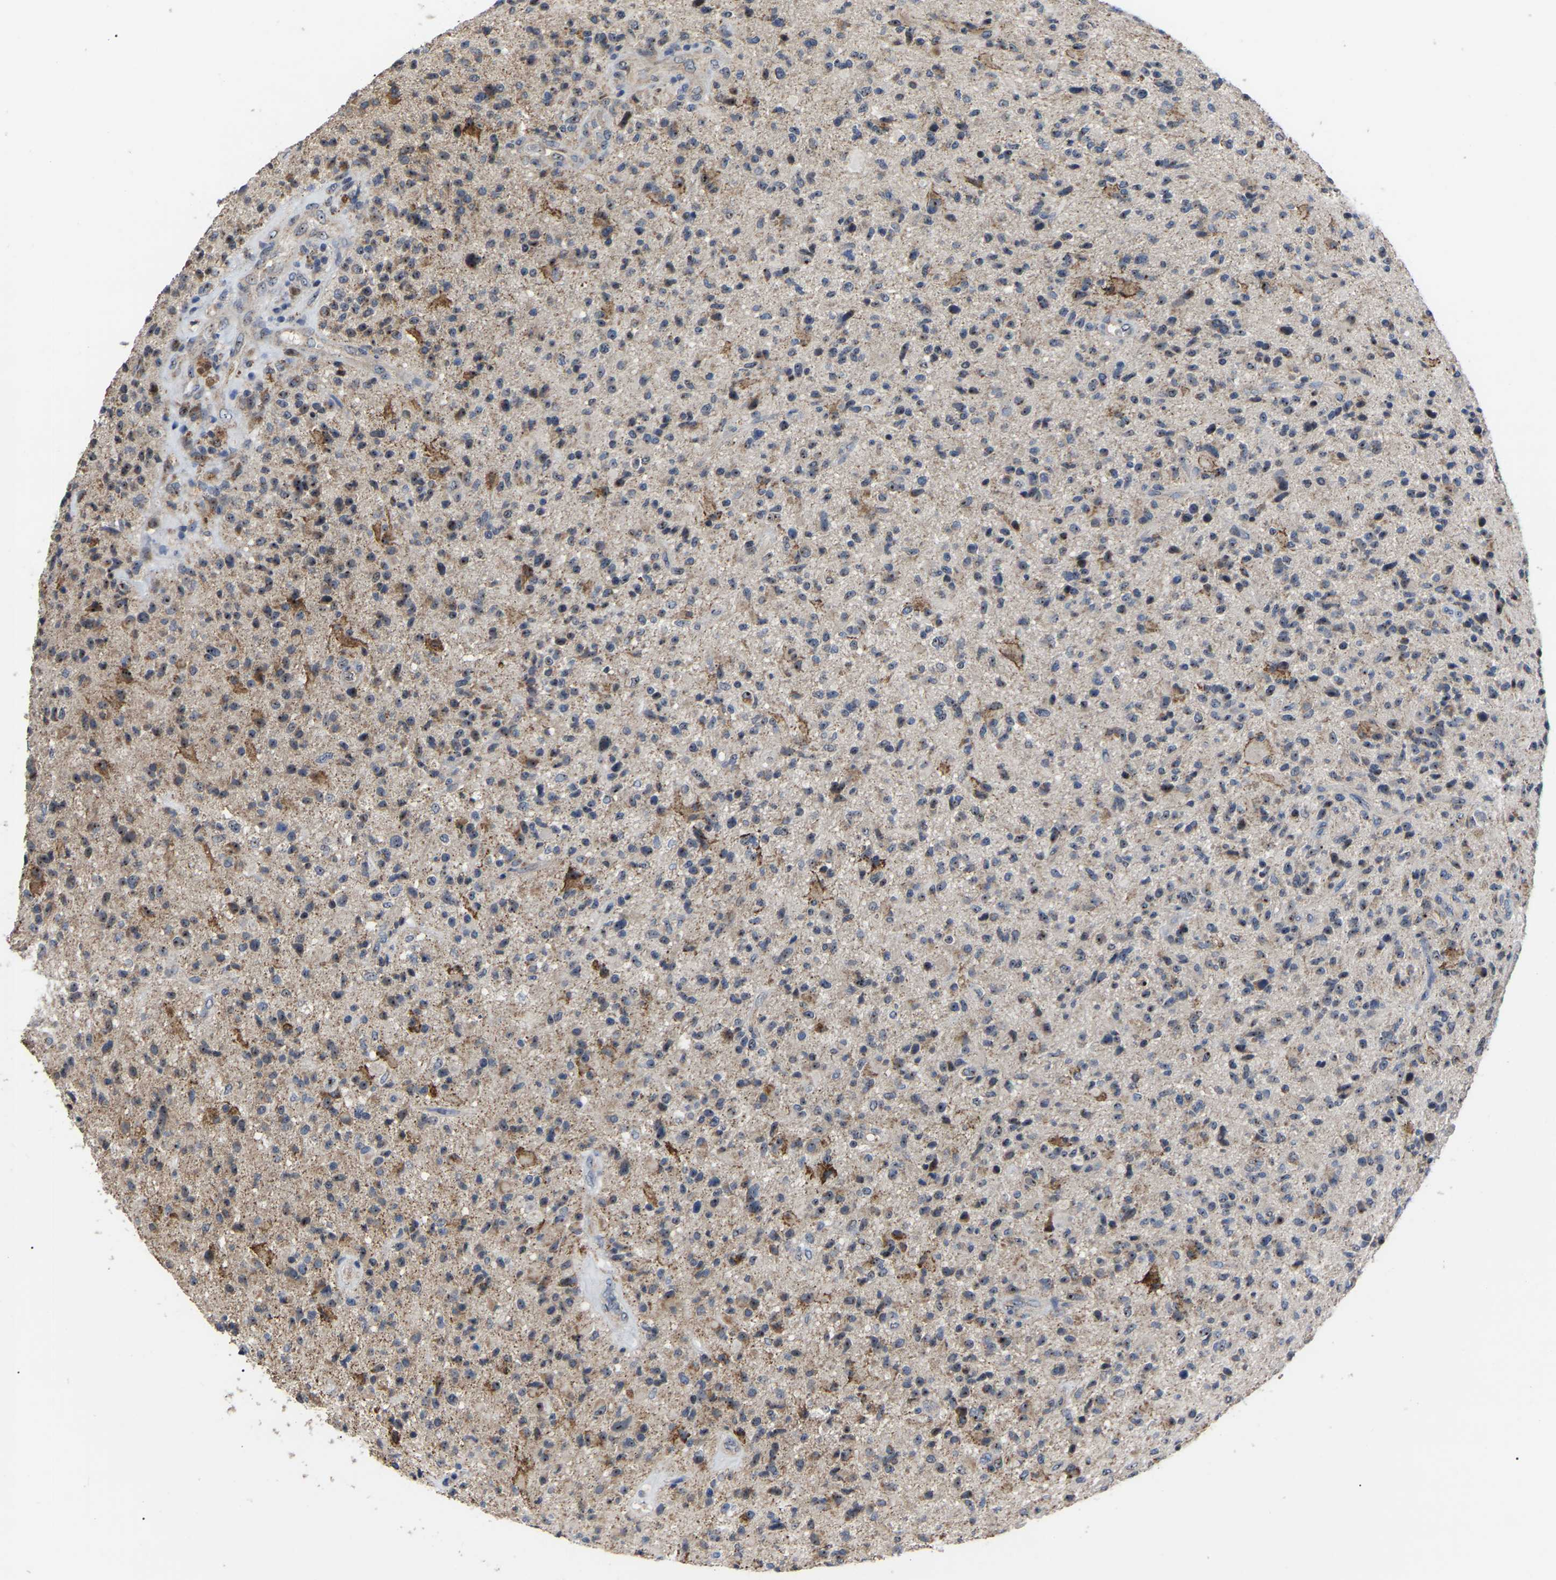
{"staining": {"intensity": "moderate", "quantity": "25%-75%", "location": "cytoplasmic/membranous,nuclear"}, "tissue": "glioma", "cell_type": "Tumor cells", "image_type": "cancer", "snomed": [{"axis": "morphology", "description": "Glioma, malignant, High grade"}, {"axis": "topography", "description": "Brain"}], "caption": "Glioma was stained to show a protein in brown. There is medium levels of moderate cytoplasmic/membranous and nuclear expression in about 25%-75% of tumor cells.", "gene": "NOP53", "patient": {"sex": "male", "age": 72}}